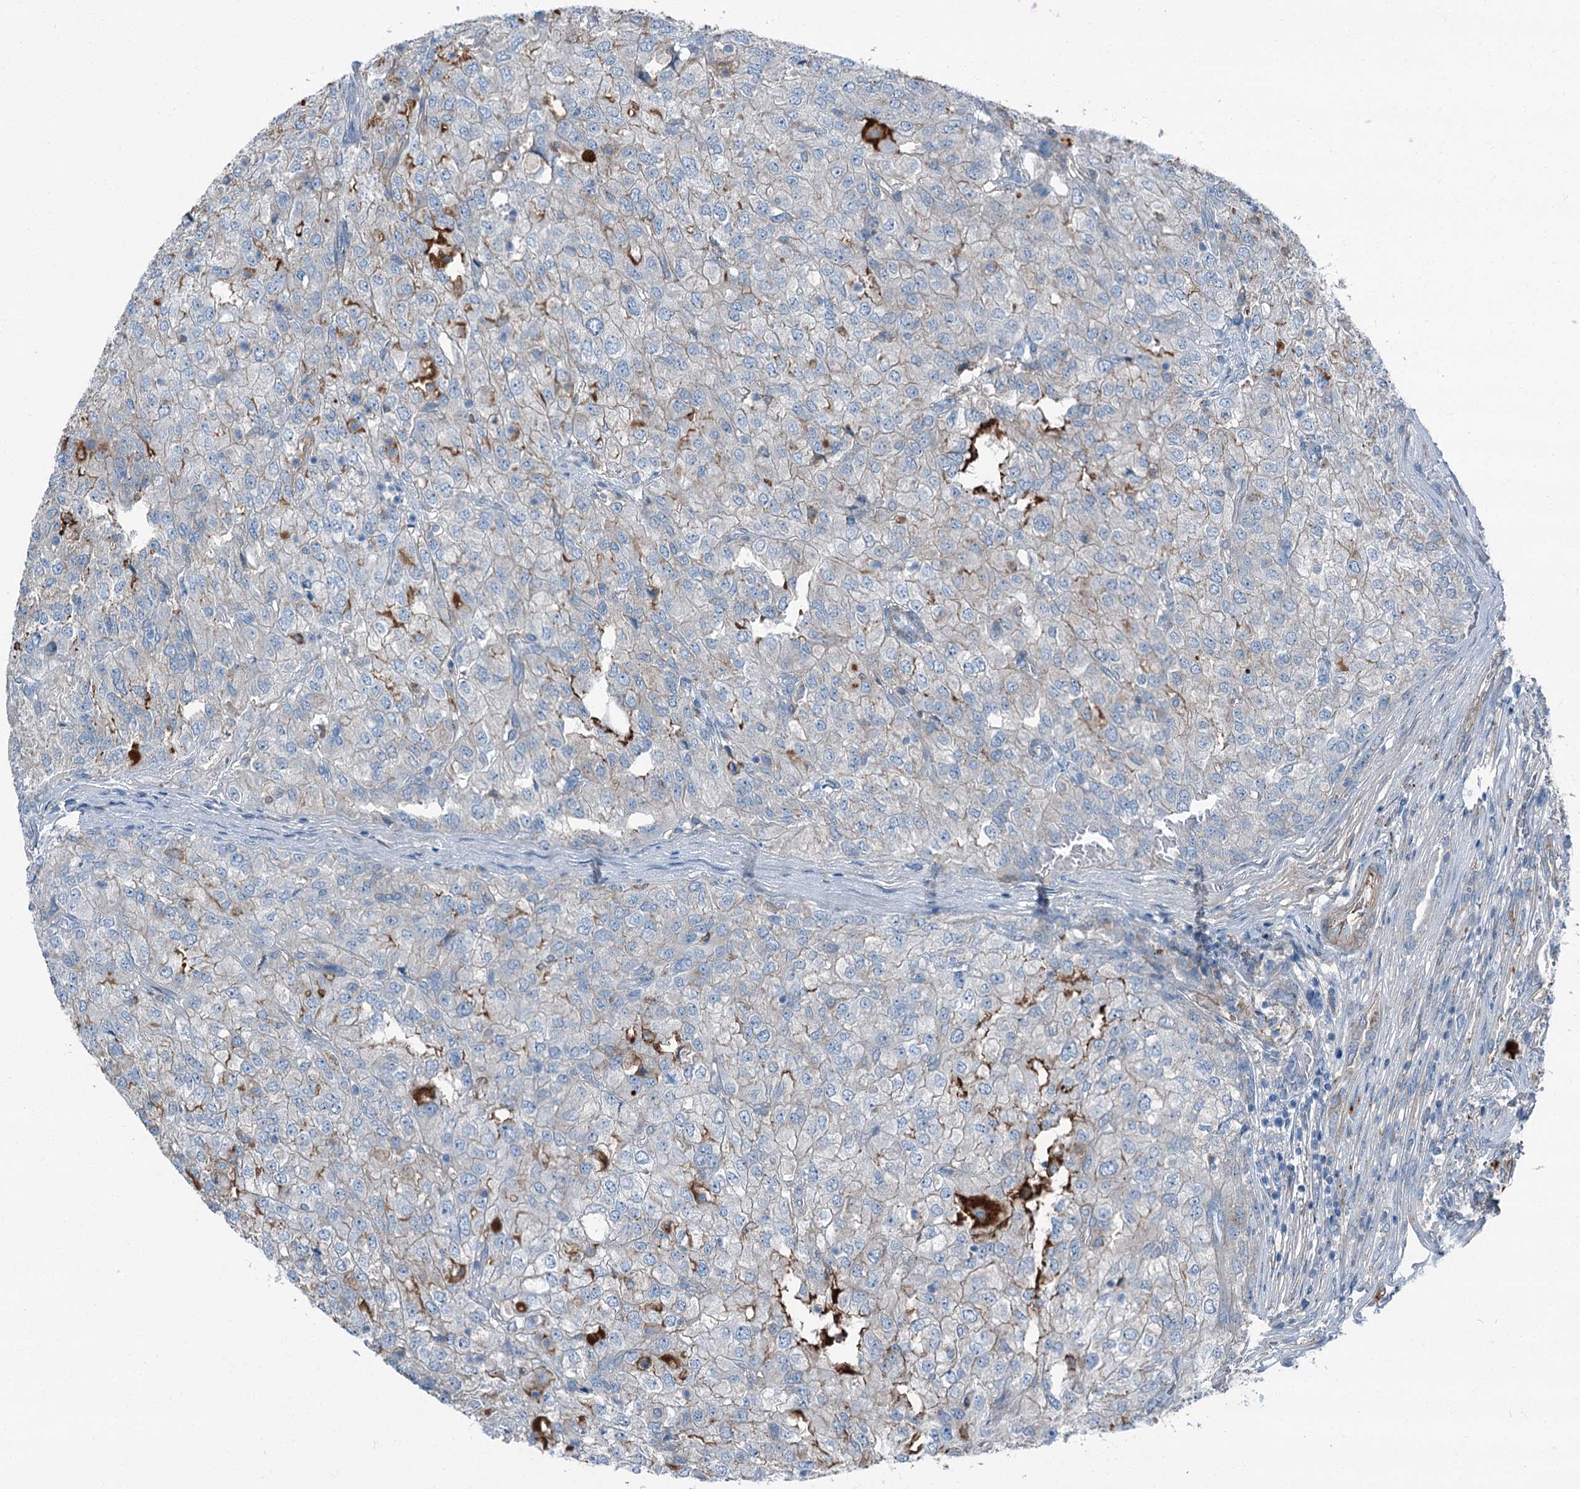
{"staining": {"intensity": "moderate", "quantity": "<25%", "location": "cytoplasmic/membranous"}, "tissue": "renal cancer", "cell_type": "Tumor cells", "image_type": "cancer", "snomed": [{"axis": "morphology", "description": "Adenocarcinoma, NOS"}, {"axis": "topography", "description": "Kidney"}], "caption": "Immunohistochemistry (IHC) of renal cancer demonstrates low levels of moderate cytoplasmic/membranous staining in about <25% of tumor cells.", "gene": "AXL", "patient": {"sex": "female", "age": 54}}